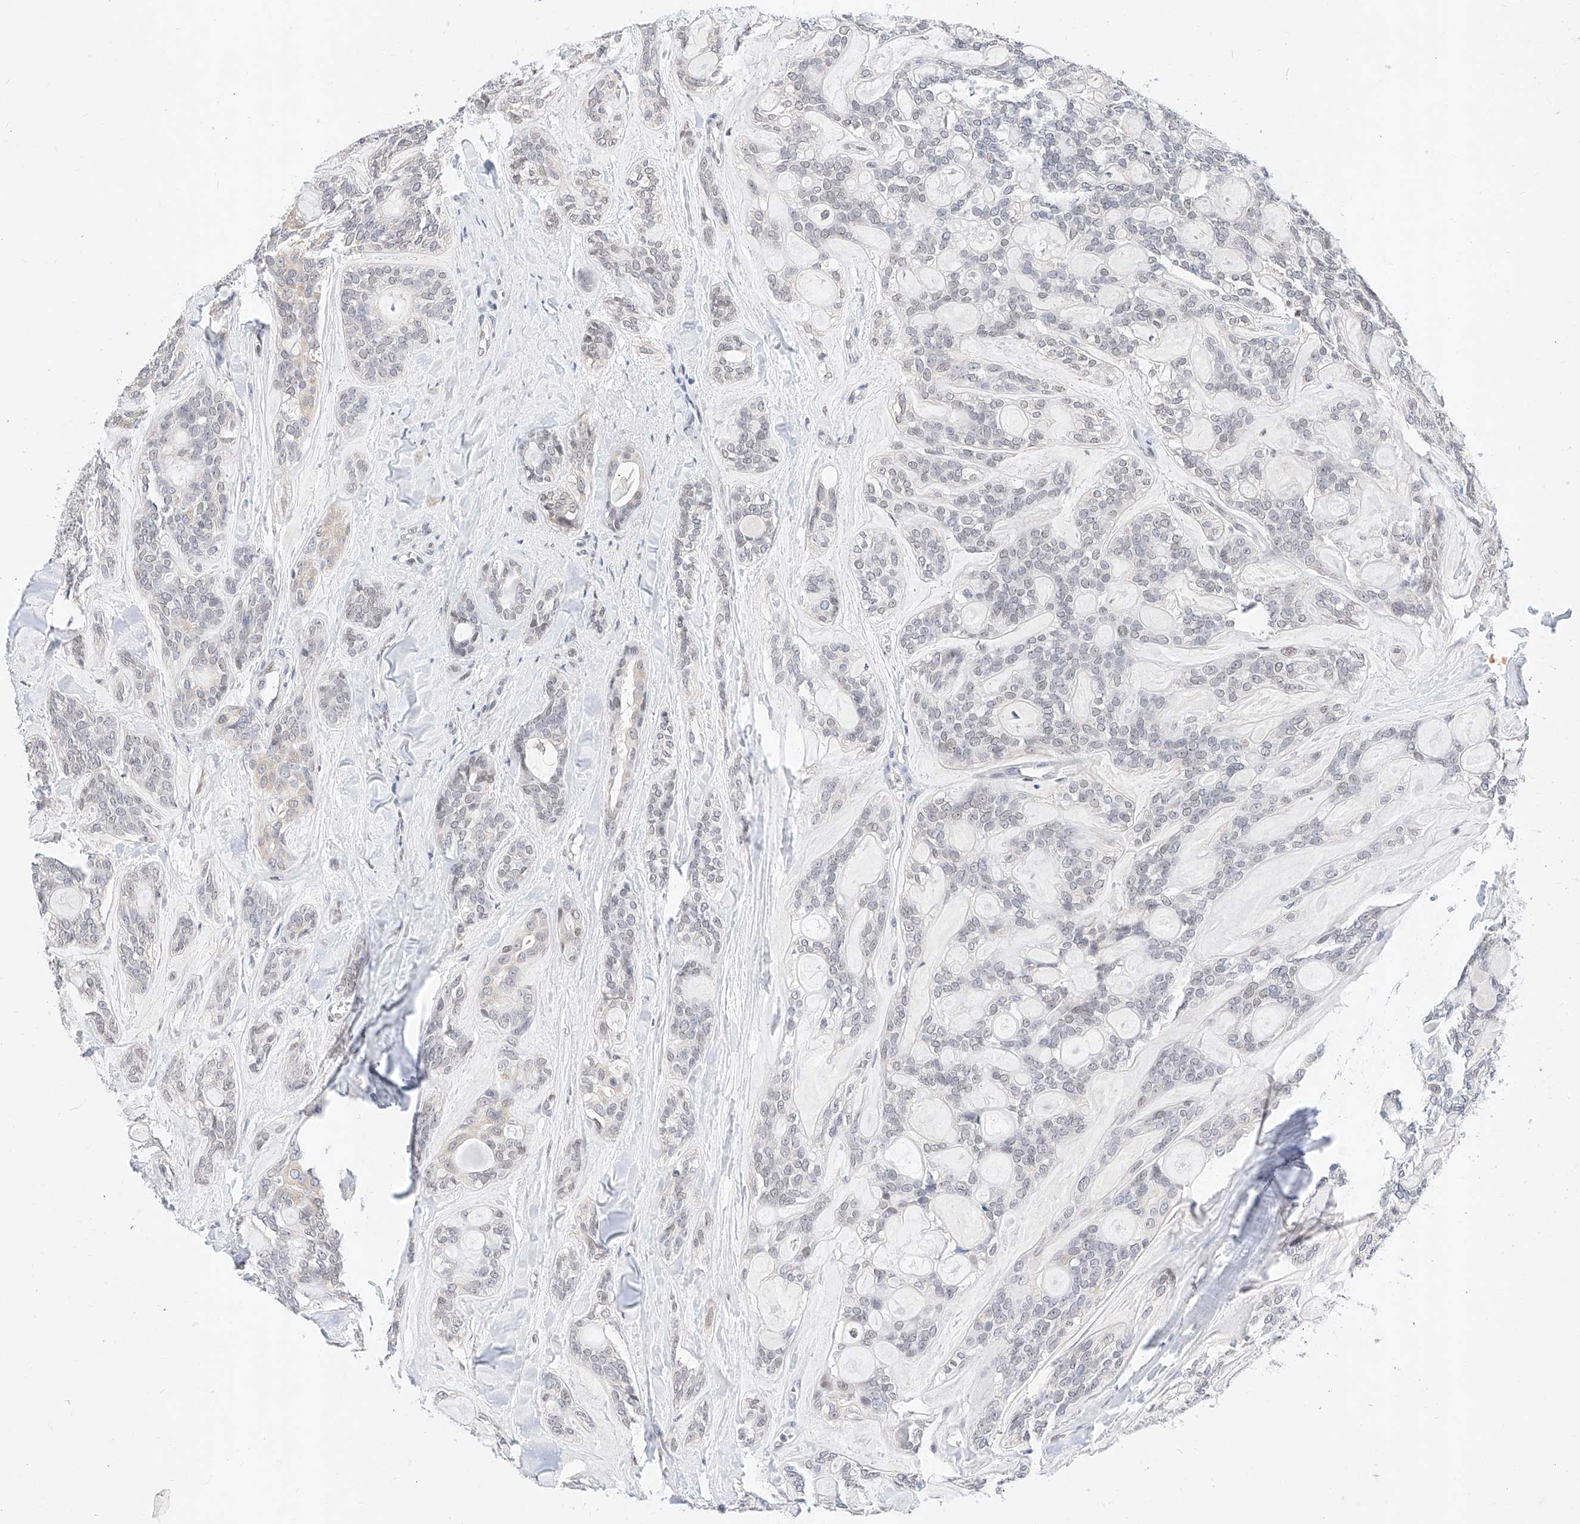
{"staining": {"intensity": "negative", "quantity": "none", "location": "none"}, "tissue": "head and neck cancer", "cell_type": "Tumor cells", "image_type": "cancer", "snomed": [{"axis": "morphology", "description": "Adenocarcinoma, NOS"}, {"axis": "topography", "description": "Head-Neck"}], "caption": "DAB immunohistochemical staining of human head and neck adenocarcinoma displays no significant staining in tumor cells.", "gene": "KCNJ1", "patient": {"sex": "male", "age": 66}}